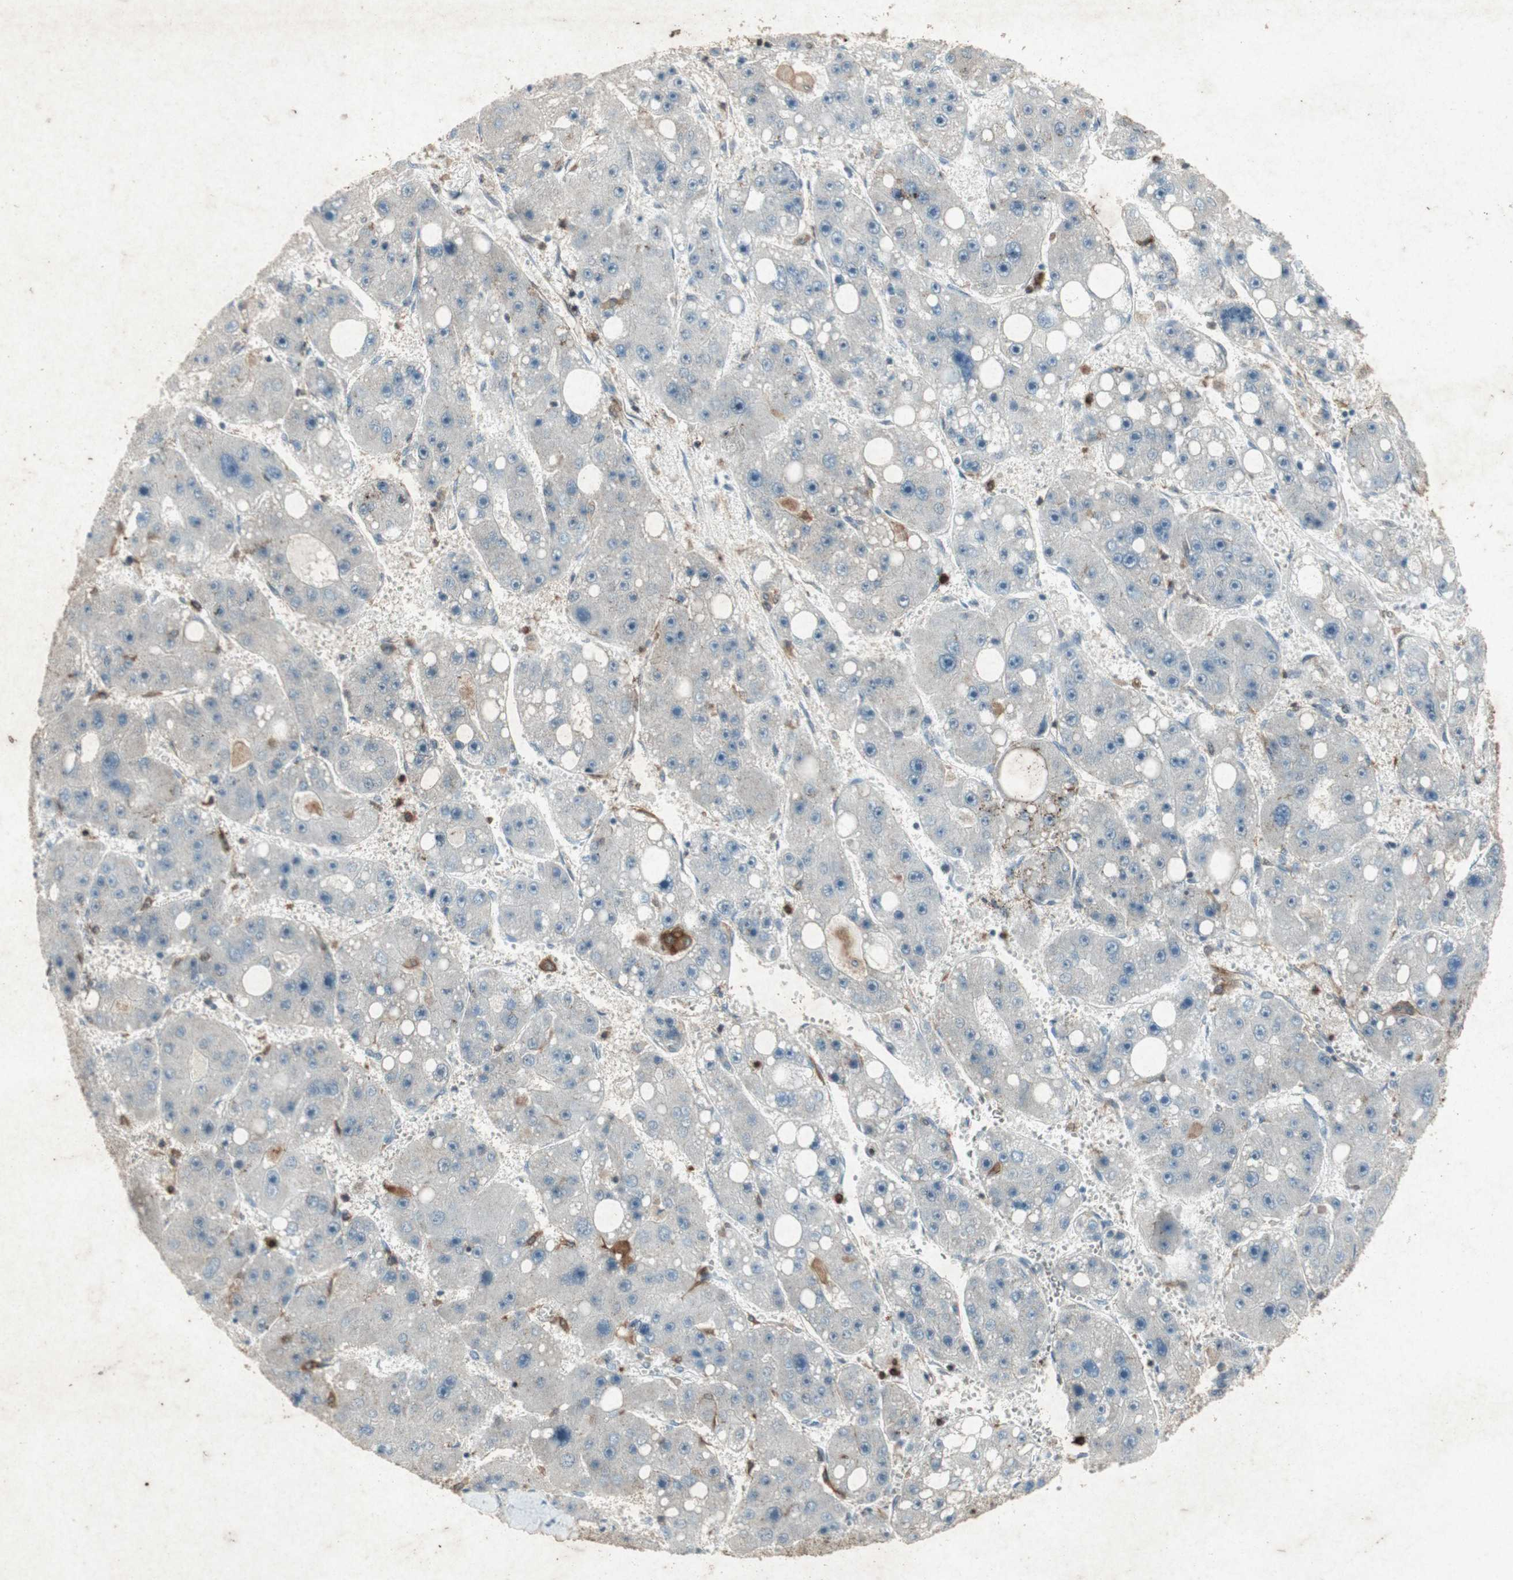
{"staining": {"intensity": "negative", "quantity": "none", "location": "none"}, "tissue": "liver cancer", "cell_type": "Tumor cells", "image_type": "cancer", "snomed": [{"axis": "morphology", "description": "Carcinoma, Hepatocellular, NOS"}, {"axis": "topography", "description": "Liver"}], "caption": "A photomicrograph of liver cancer stained for a protein shows no brown staining in tumor cells.", "gene": "TYROBP", "patient": {"sex": "female", "age": 61}}